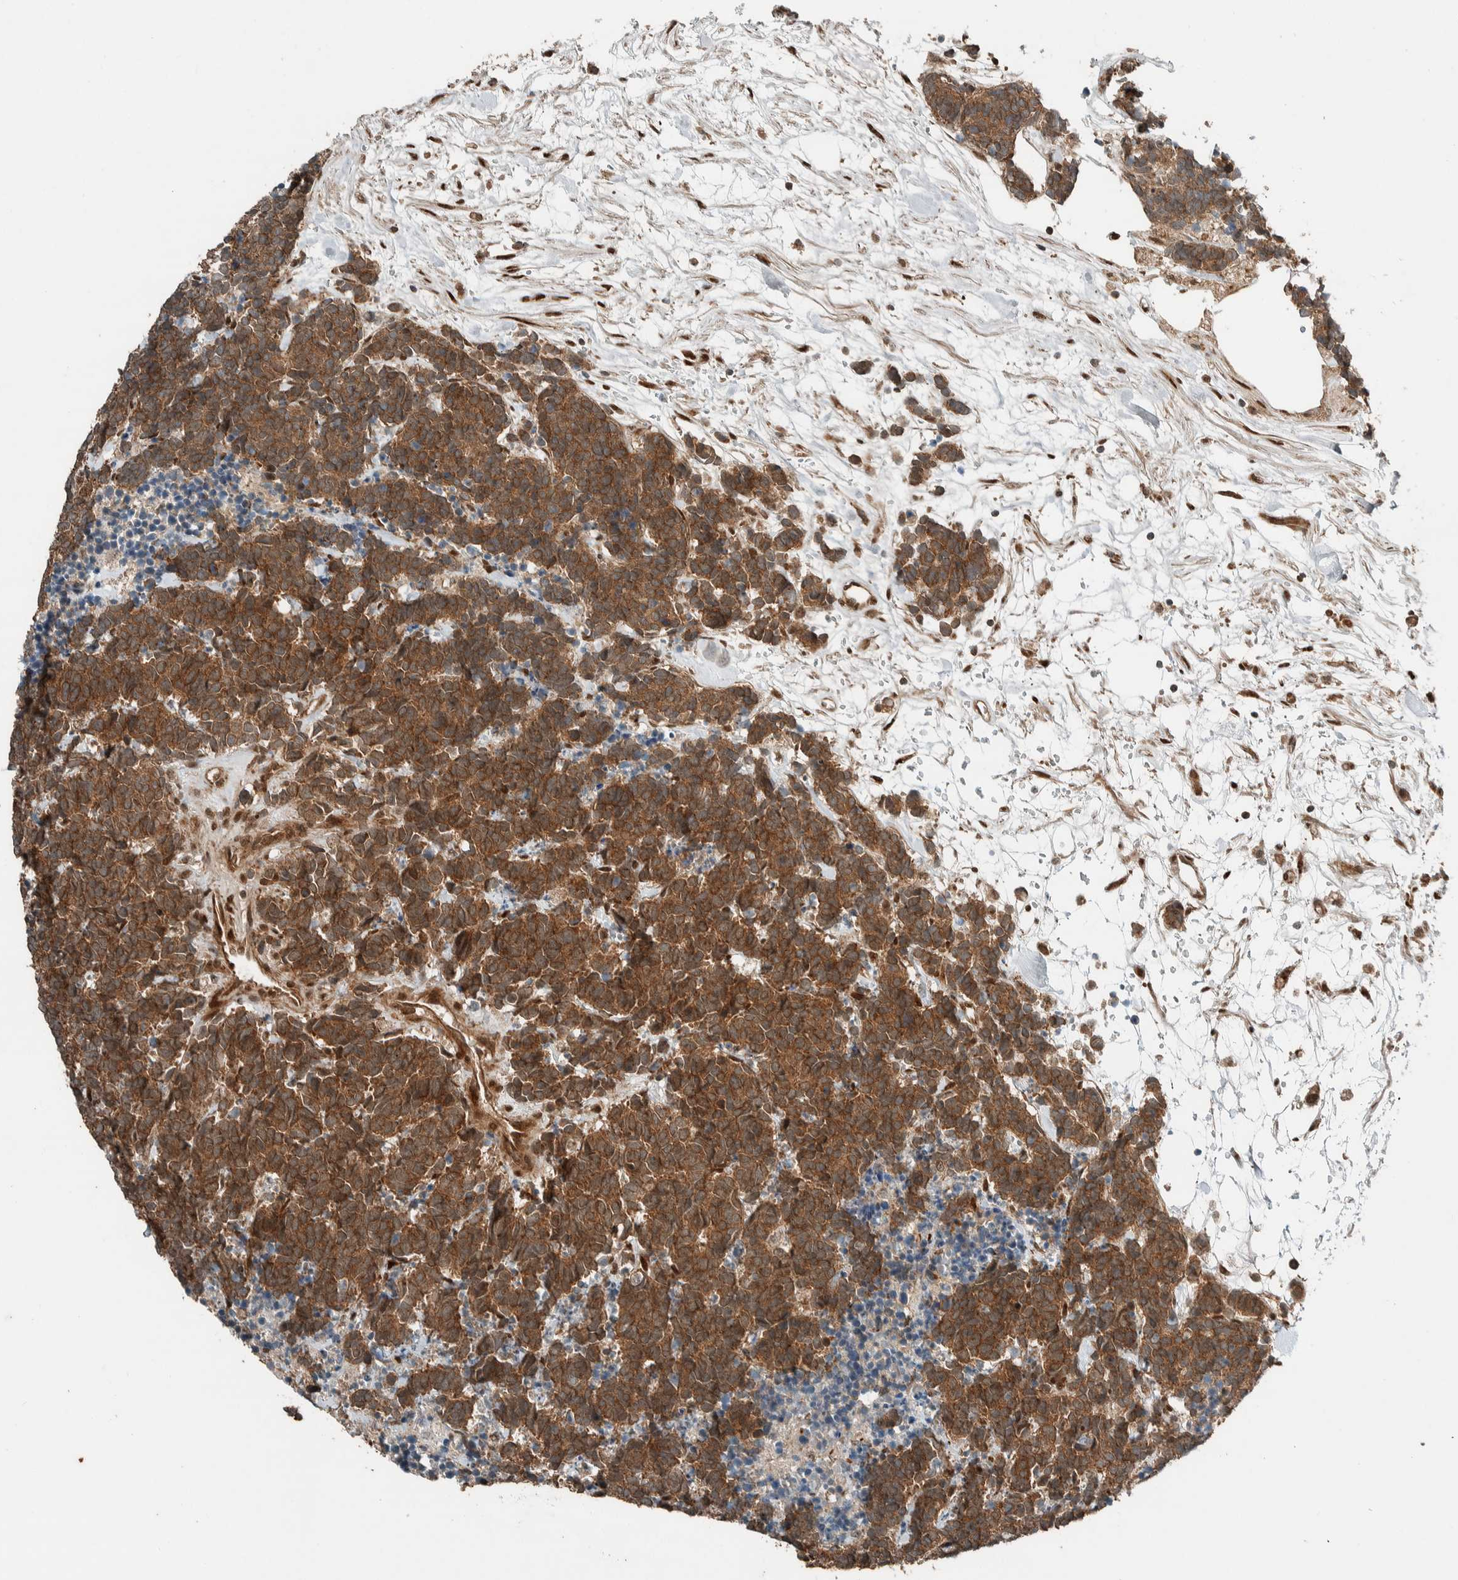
{"staining": {"intensity": "strong", "quantity": ">75%", "location": "cytoplasmic/membranous"}, "tissue": "carcinoid", "cell_type": "Tumor cells", "image_type": "cancer", "snomed": [{"axis": "morphology", "description": "Carcinoma, NOS"}, {"axis": "morphology", "description": "Carcinoid, malignant, NOS"}, {"axis": "topography", "description": "Urinary bladder"}], "caption": "Human carcinoid stained for a protein (brown) shows strong cytoplasmic/membranous positive staining in about >75% of tumor cells.", "gene": "STXBP4", "patient": {"sex": "male", "age": 57}}